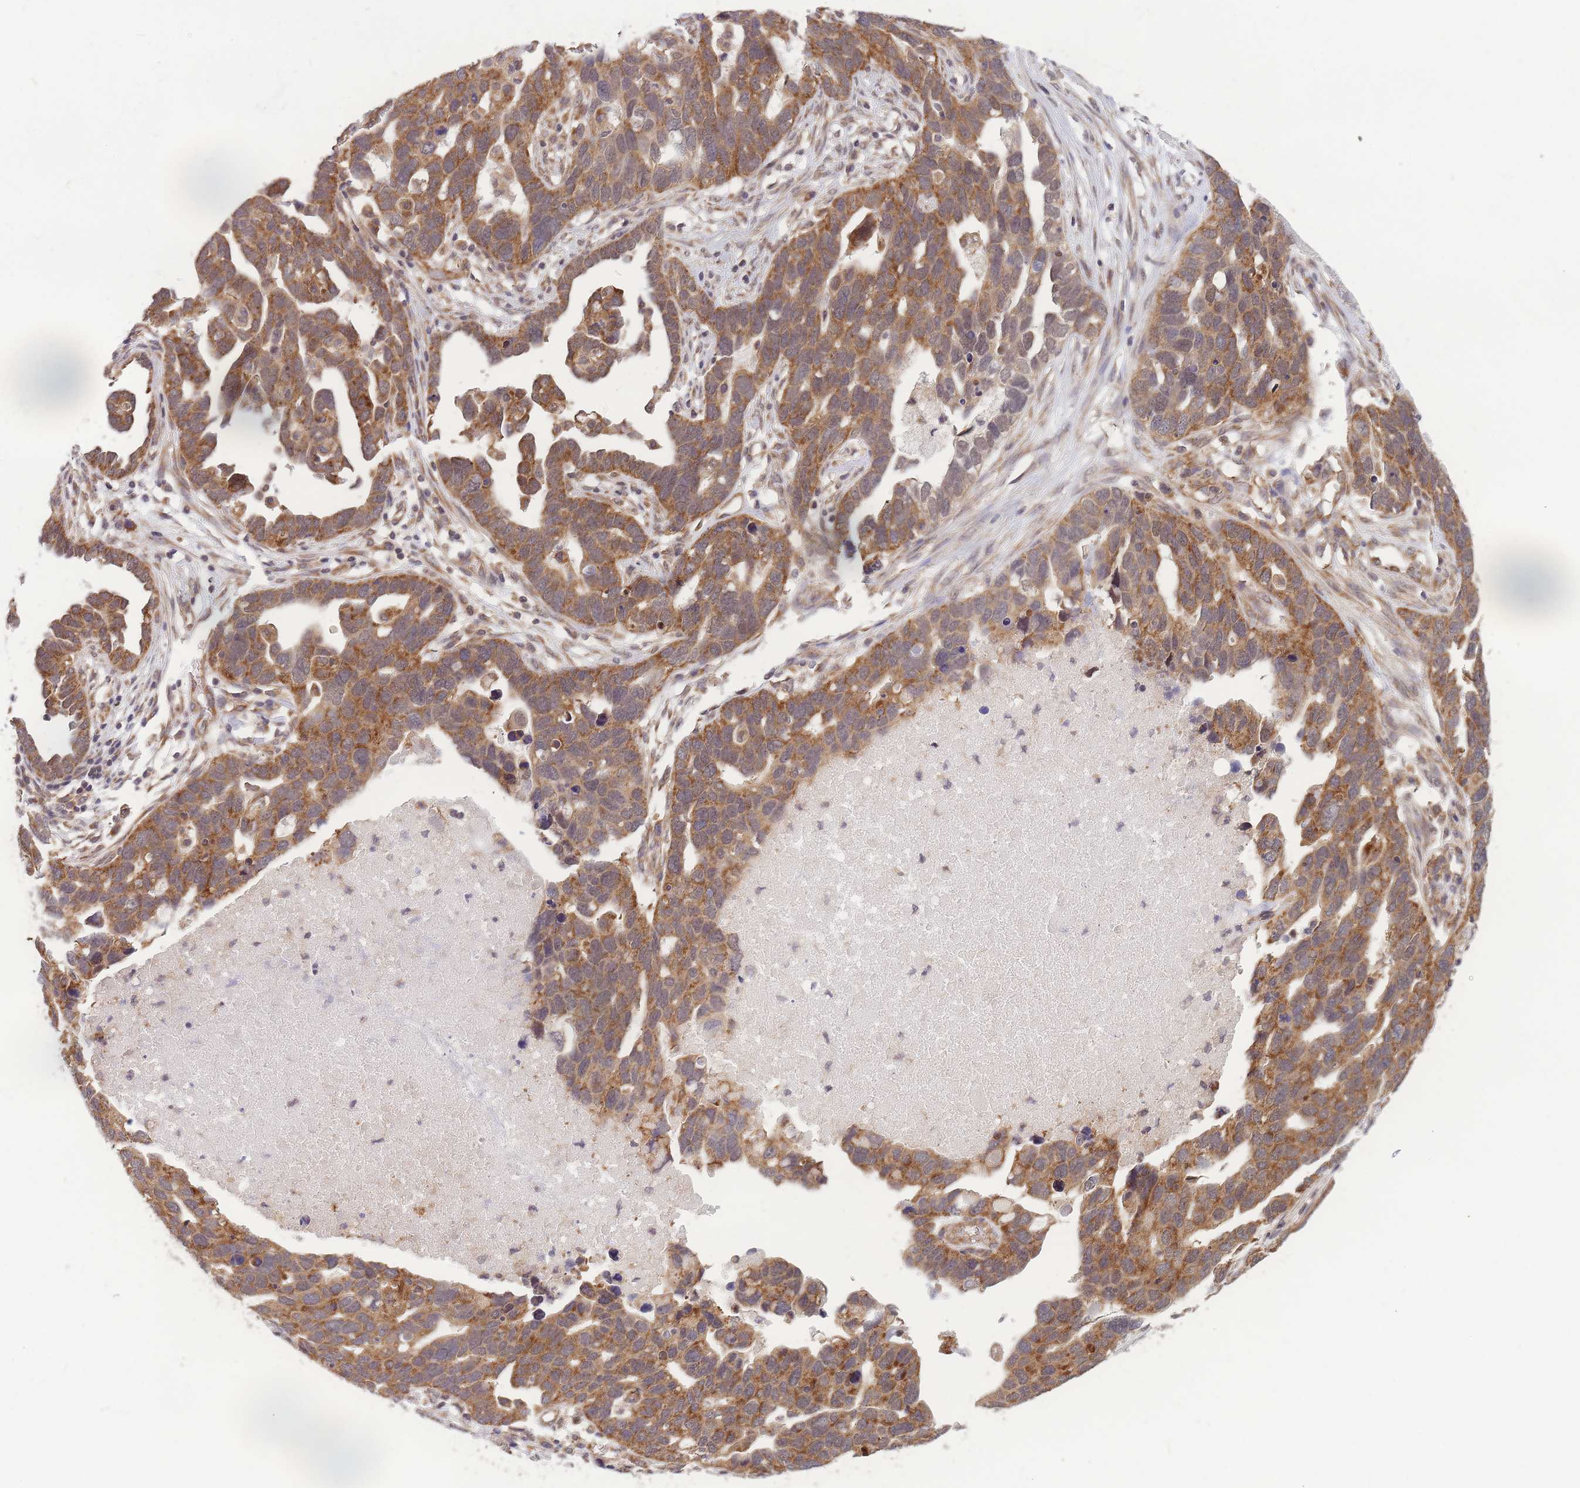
{"staining": {"intensity": "moderate", "quantity": ">75%", "location": "cytoplasmic/membranous"}, "tissue": "ovarian cancer", "cell_type": "Tumor cells", "image_type": "cancer", "snomed": [{"axis": "morphology", "description": "Cystadenocarcinoma, serous, NOS"}, {"axis": "topography", "description": "Ovary"}], "caption": "High-power microscopy captured an immunohistochemistry photomicrograph of serous cystadenocarcinoma (ovarian), revealing moderate cytoplasmic/membranous positivity in approximately >75% of tumor cells. (DAB (3,3'-diaminobenzidine) IHC with brightfield microscopy, high magnification).", "gene": "MRPL23", "patient": {"sex": "female", "age": 54}}